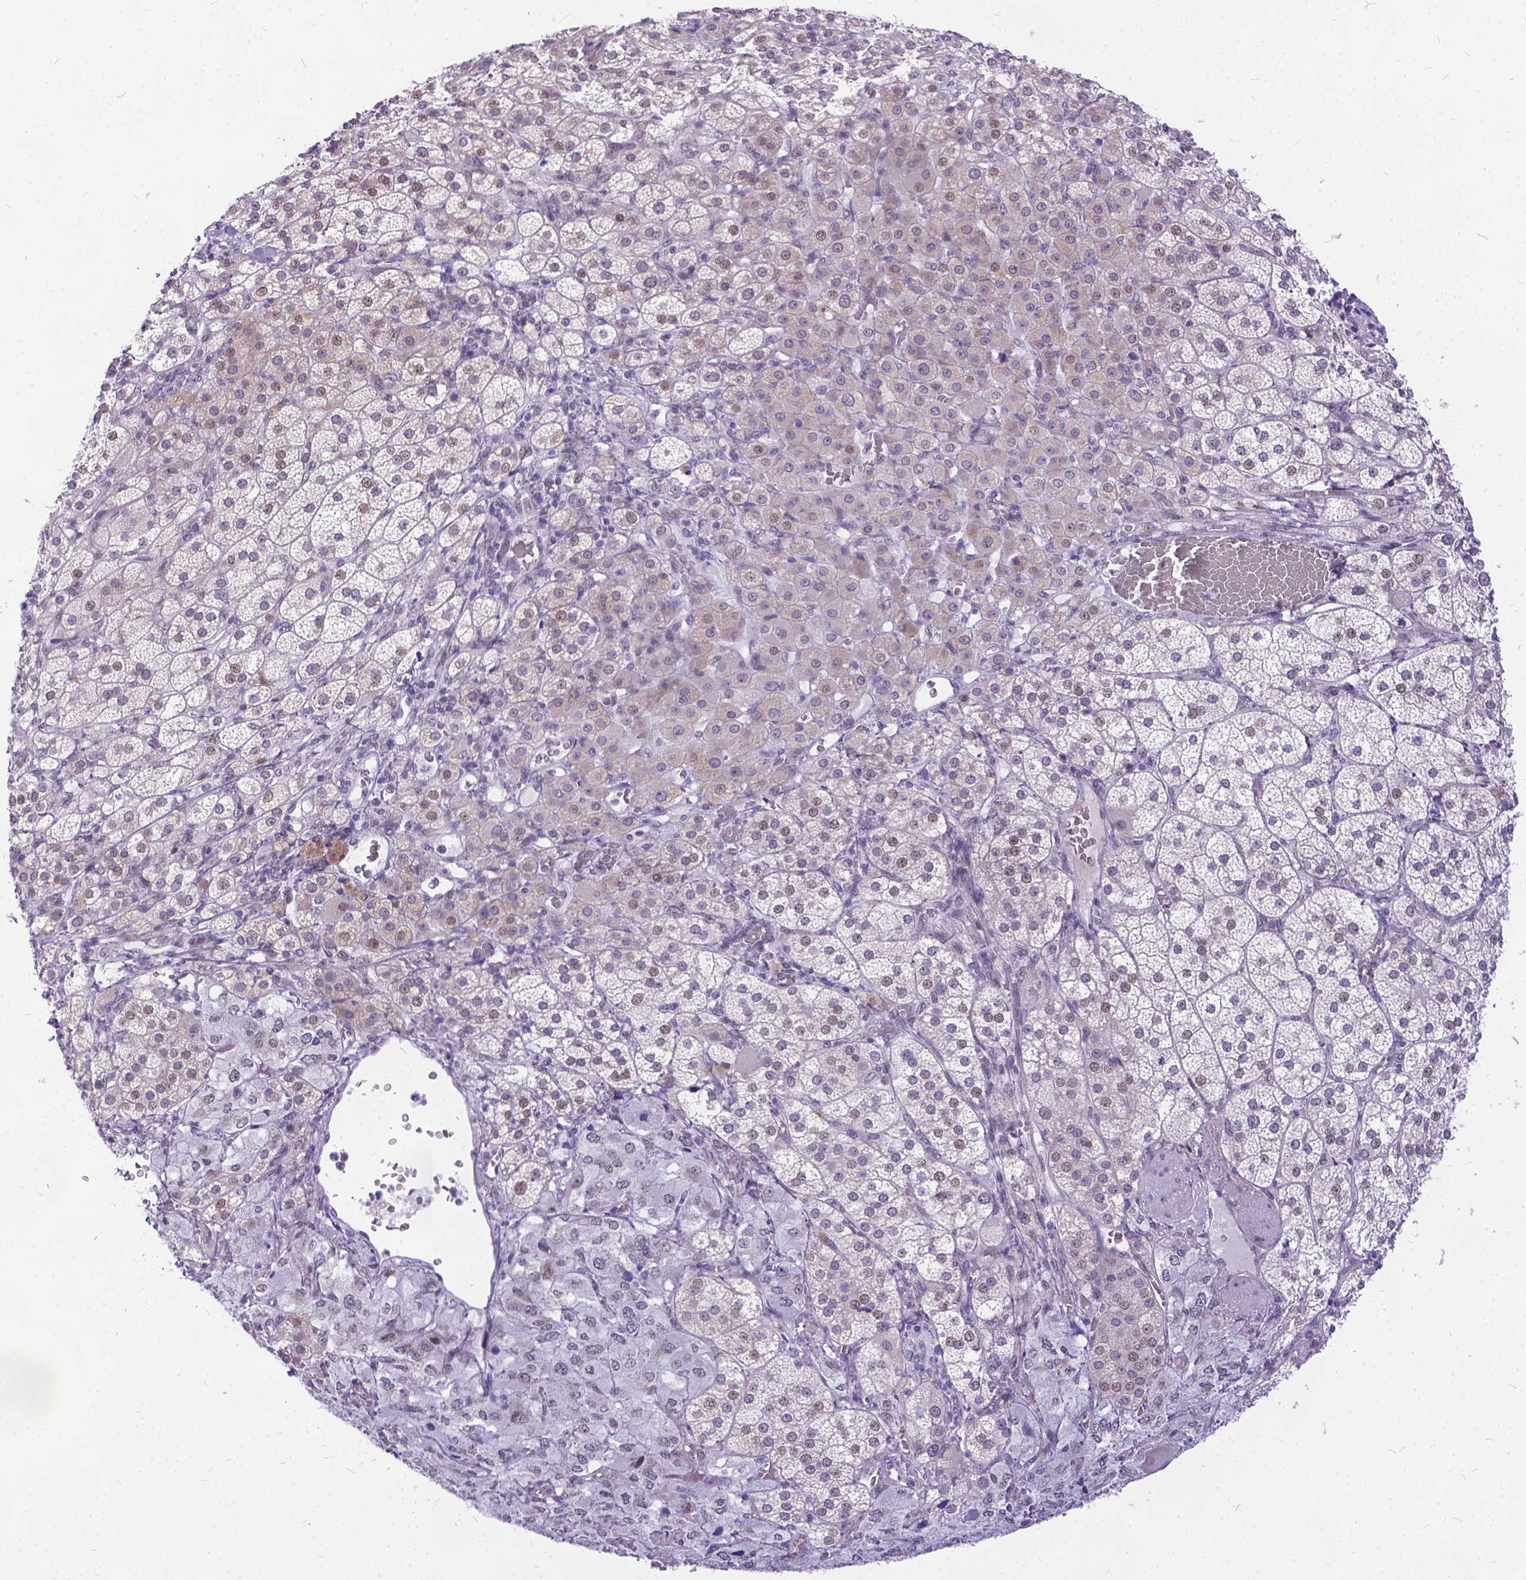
{"staining": {"intensity": "weak", "quantity": "25%-75%", "location": "cytoplasmic/membranous,nuclear"}, "tissue": "adrenal gland", "cell_type": "Glandular cells", "image_type": "normal", "snomed": [{"axis": "morphology", "description": "Normal tissue, NOS"}, {"axis": "topography", "description": "Adrenal gland"}], "caption": "A high-resolution image shows IHC staining of benign adrenal gland, which reveals weak cytoplasmic/membranous,nuclear staining in about 25%-75% of glandular cells. (Stains: DAB in brown, nuclei in blue, Microscopy: brightfield microscopy at high magnification).", "gene": "FAM124B", "patient": {"sex": "female", "age": 60}}